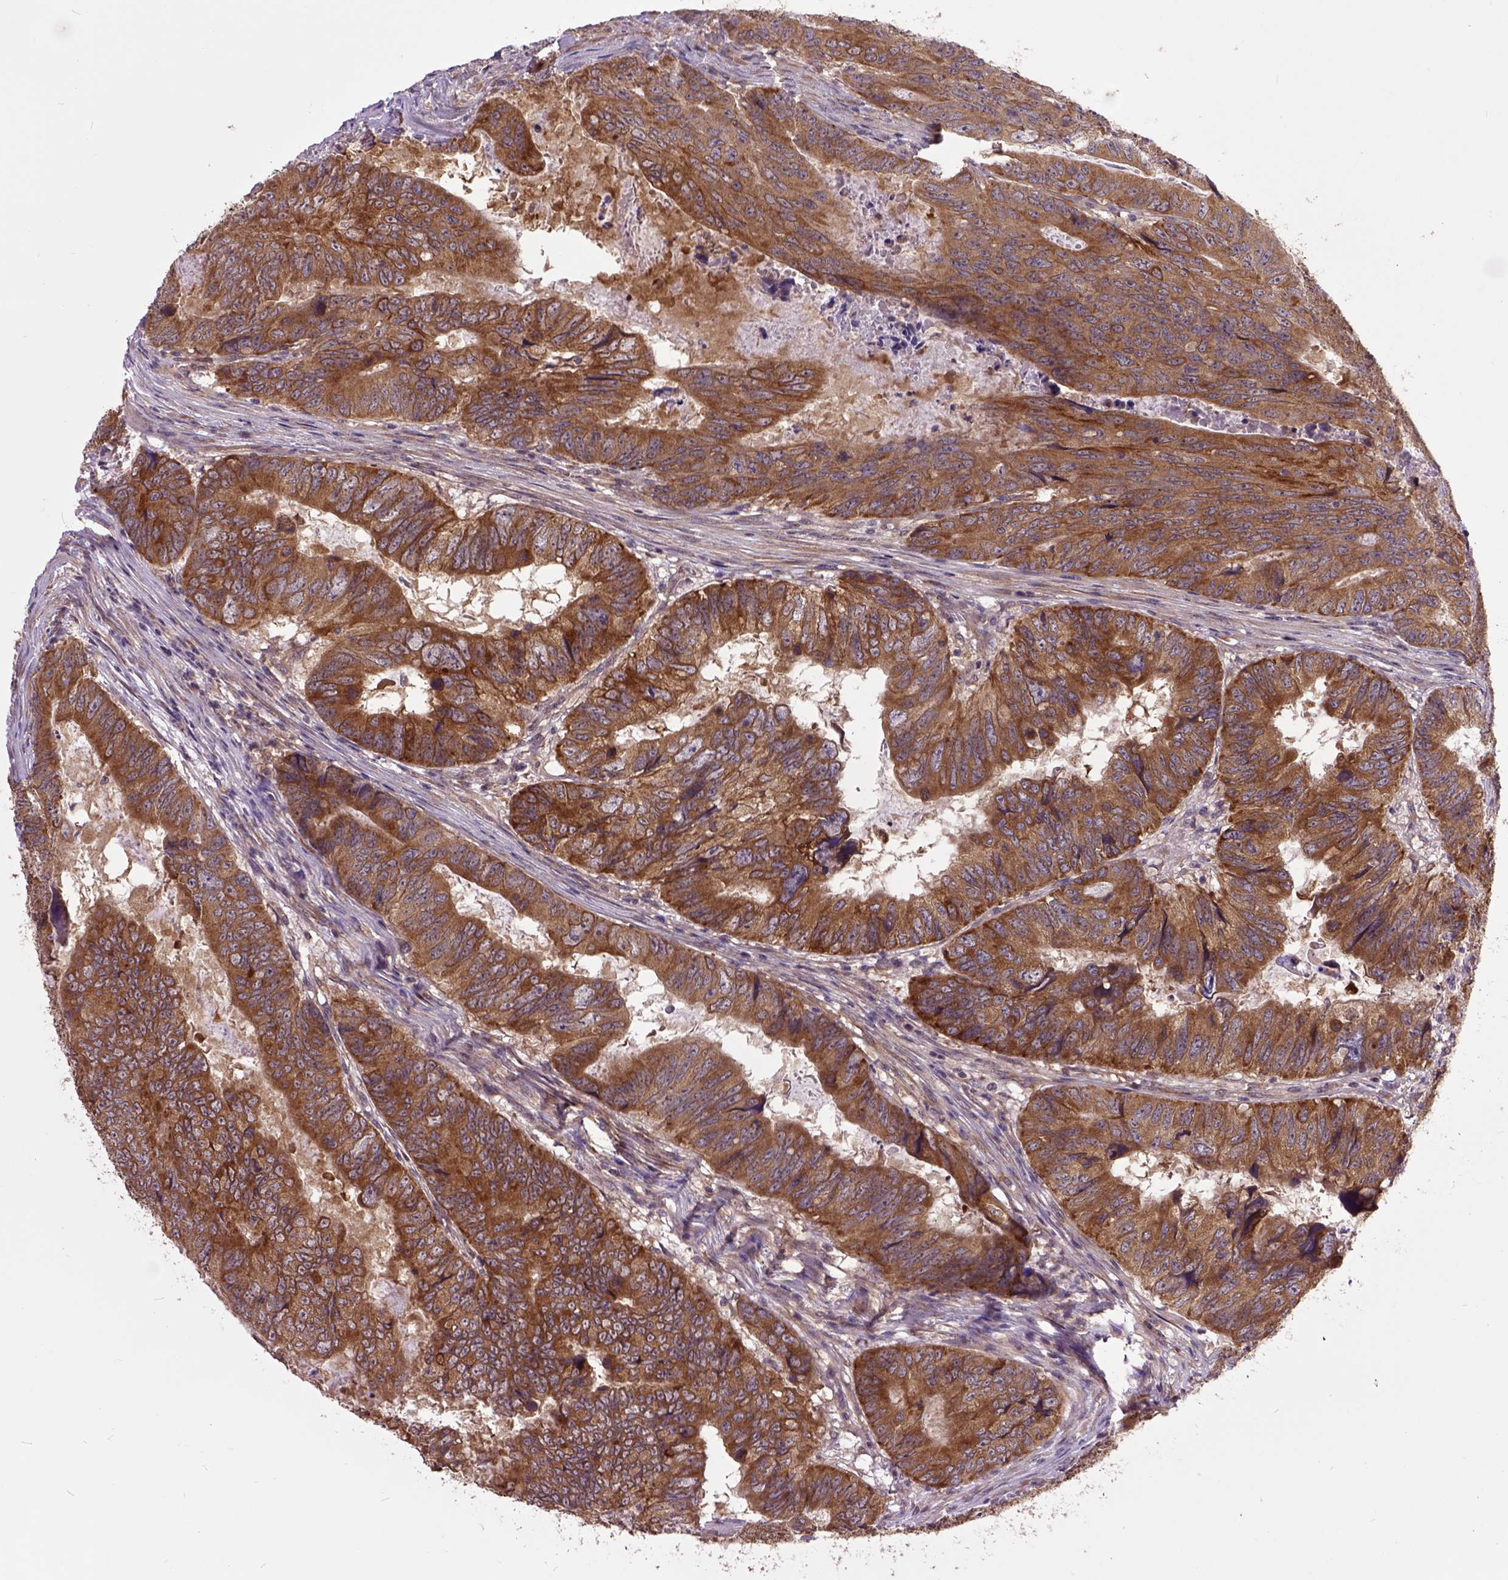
{"staining": {"intensity": "moderate", "quantity": ">75%", "location": "cytoplasmic/membranous"}, "tissue": "colorectal cancer", "cell_type": "Tumor cells", "image_type": "cancer", "snomed": [{"axis": "morphology", "description": "Adenocarcinoma, NOS"}, {"axis": "topography", "description": "Colon"}], "caption": "IHC image of adenocarcinoma (colorectal) stained for a protein (brown), which demonstrates medium levels of moderate cytoplasmic/membranous staining in approximately >75% of tumor cells.", "gene": "ARL1", "patient": {"sex": "male", "age": 79}}